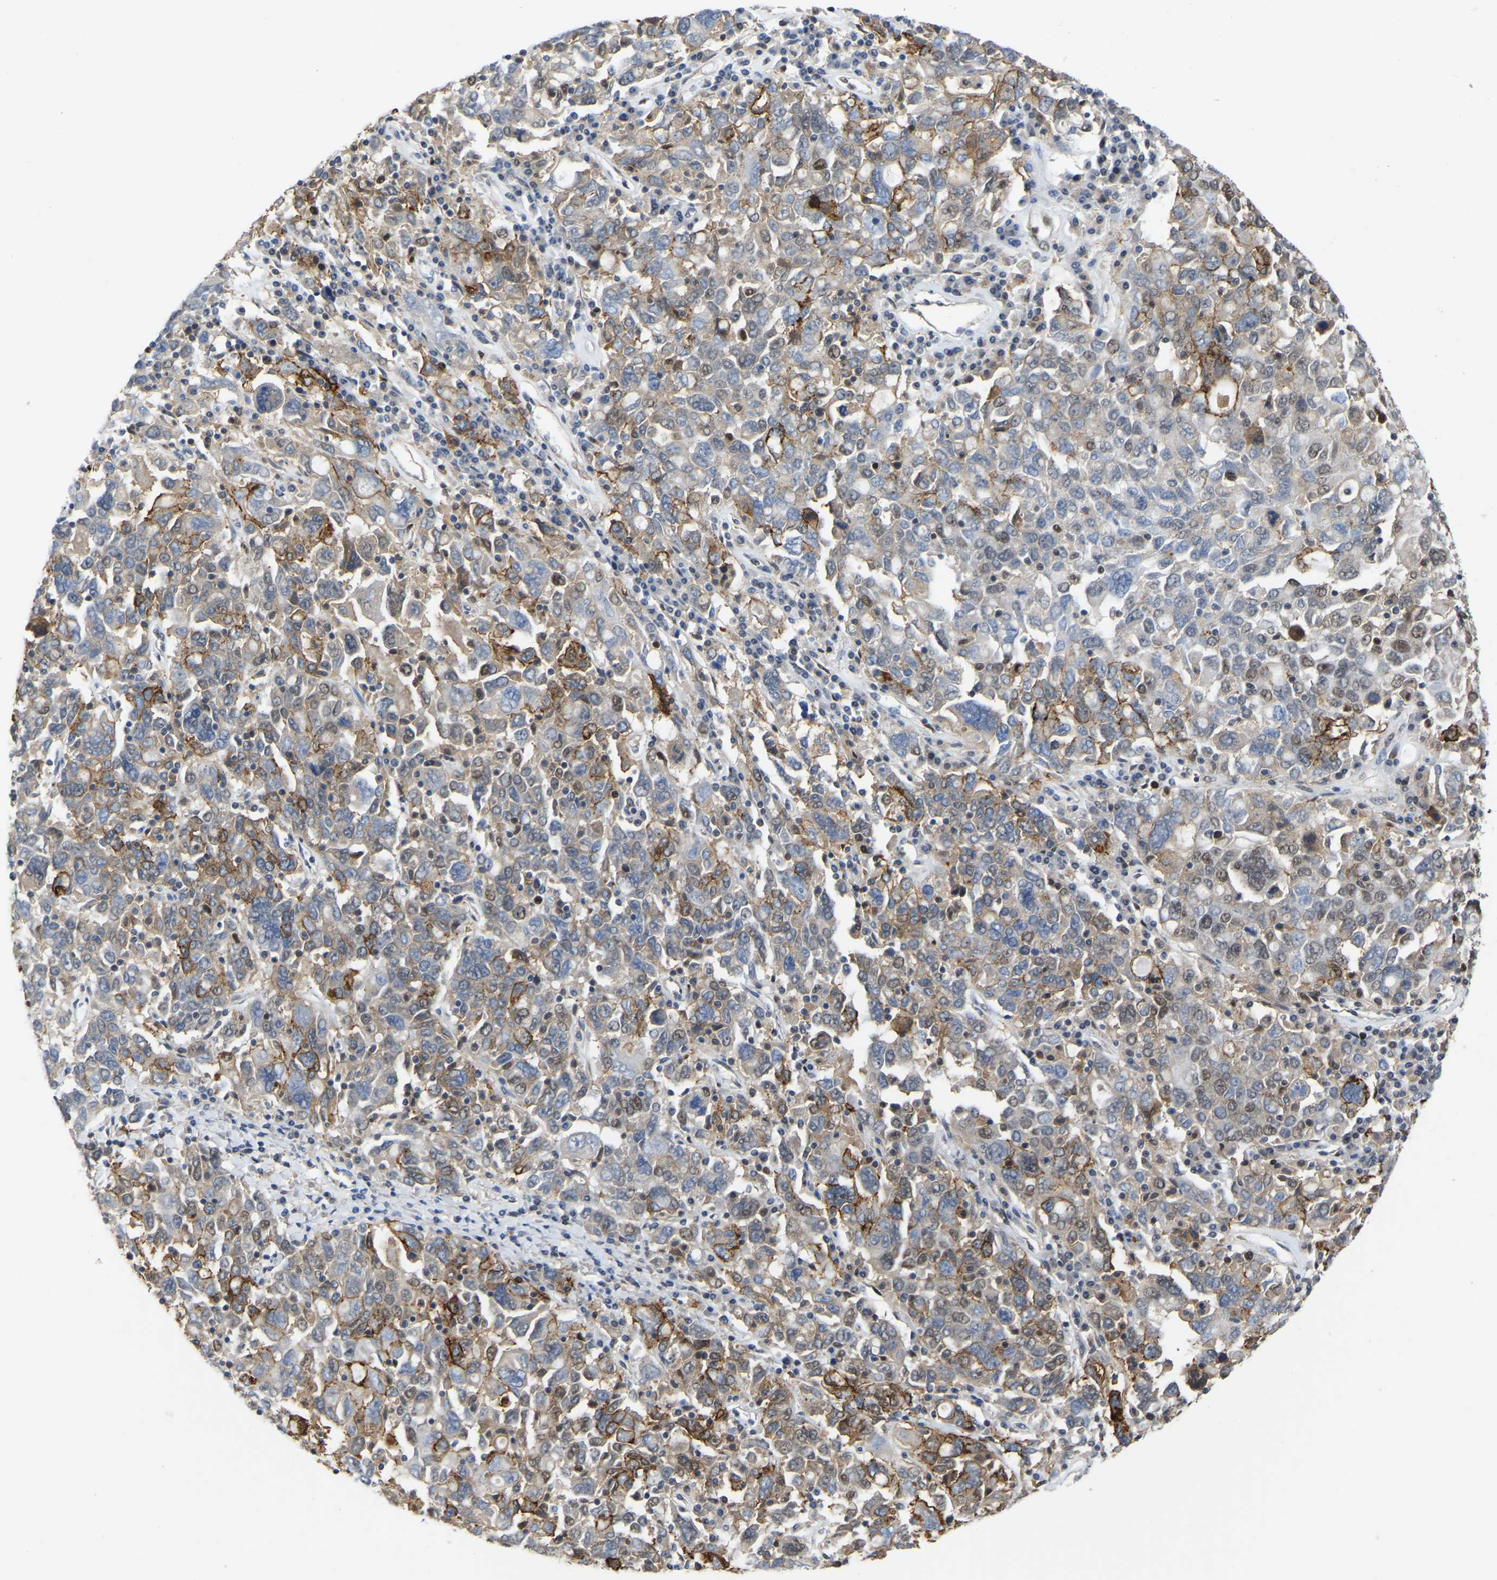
{"staining": {"intensity": "weak", "quantity": "25%-75%", "location": "cytoplasmic/membranous,nuclear"}, "tissue": "ovarian cancer", "cell_type": "Tumor cells", "image_type": "cancer", "snomed": [{"axis": "morphology", "description": "Carcinoma, endometroid"}, {"axis": "topography", "description": "Ovary"}], "caption": "A histopathology image of ovarian cancer (endometroid carcinoma) stained for a protein displays weak cytoplasmic/membranous and nuclear brown staining in tumor cells.", "gene": "KLRG2", "patient": {"sex": "female", "age": 62}}